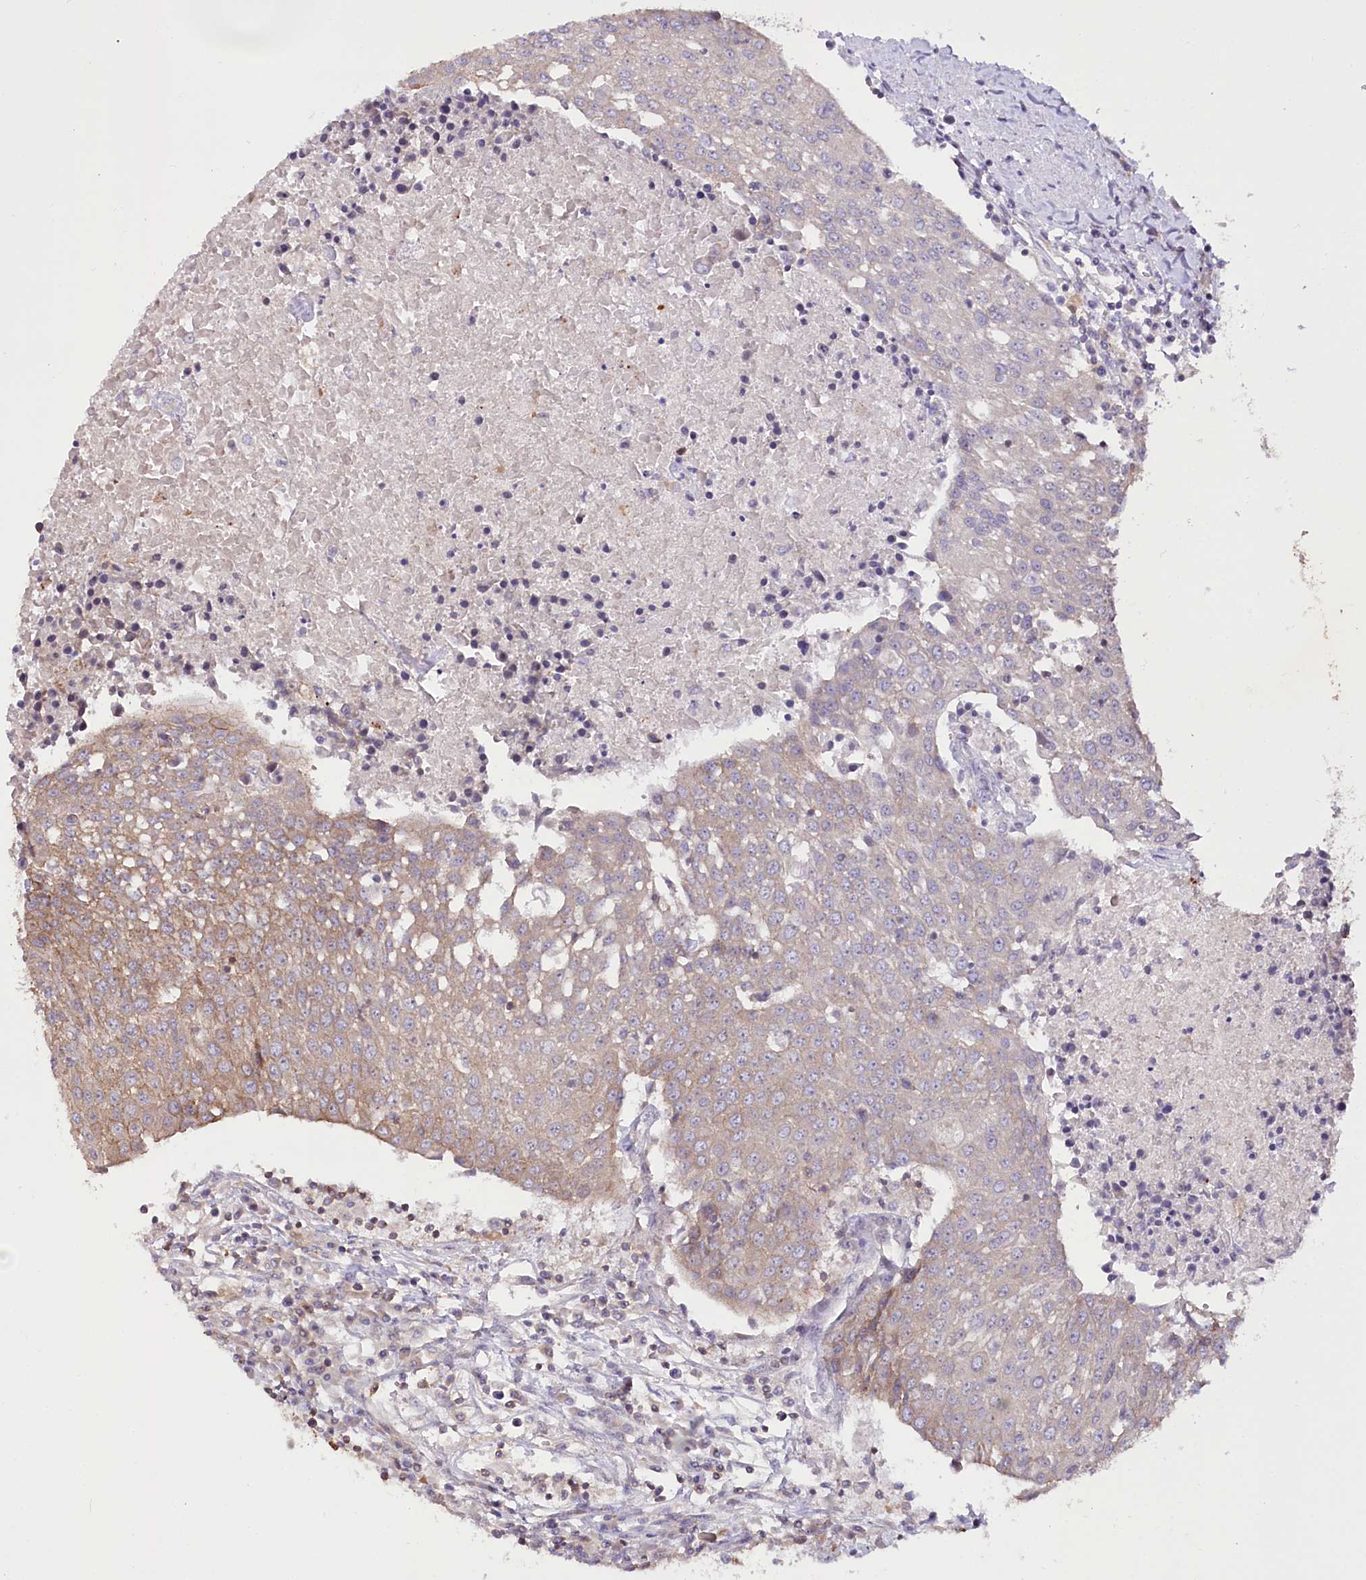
{"staining": {"intensity": "moderate", "quantity": "25%-75%", "location": "cytoplasmic/membranous"}, "tissue": "urothelial cancer", "cell_type": "Tumor cells", "image_type": "cancer", "snomed": [{"axis": "morphology", "description": "Urothelial carcinoma, High grade"}, {"axis": "topography", "description": "Urinary bladder"}], "caption": "Moderate cytoplasmic/membranous protein expression is appreciated in approximately 25%-75% of tumor cells in urothelial carcinoma (high-grade).", "gene": "DHX29", "patient": {"sex": "female", "age": 85}}